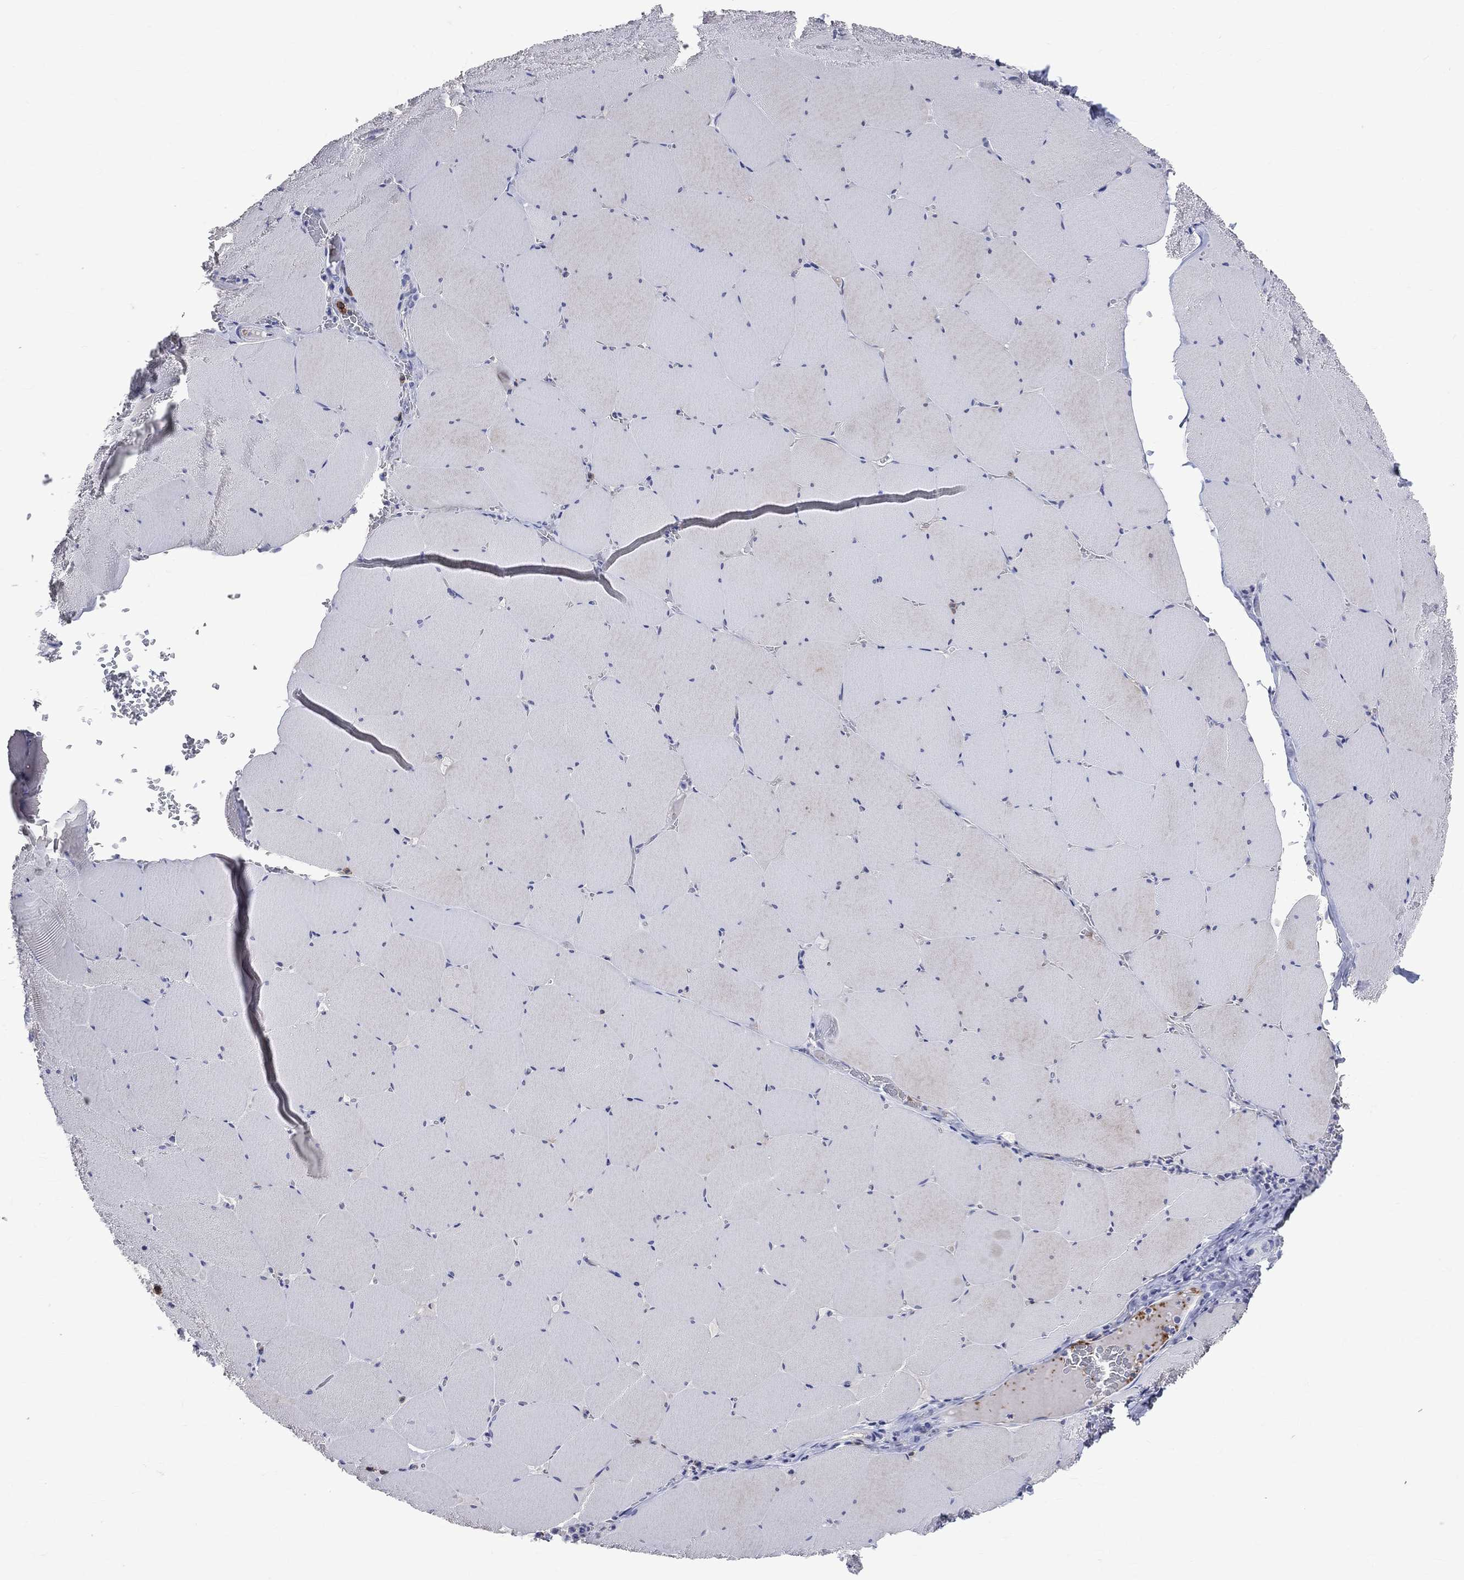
{"staining": {"intensity": "negative", "quantity": "none", "location": "none"}, "tissue": "skeletal muscle", "cell_type": "Myocytes", "image_type": "normal", "snomed": [{"axis": "morphology", "description": "Normal tissue, NOS"}, {"axis": "morphology", "description": "Malignant melanoma, Metastatic site"}, {"axis": "topography", "description": "Skeletal muscle"}], "caption": "IHC of normal skeletal muscle shows no expression in myocytes.", "gene": "LAT", "patient": {"sex": "male", "age": 50}}